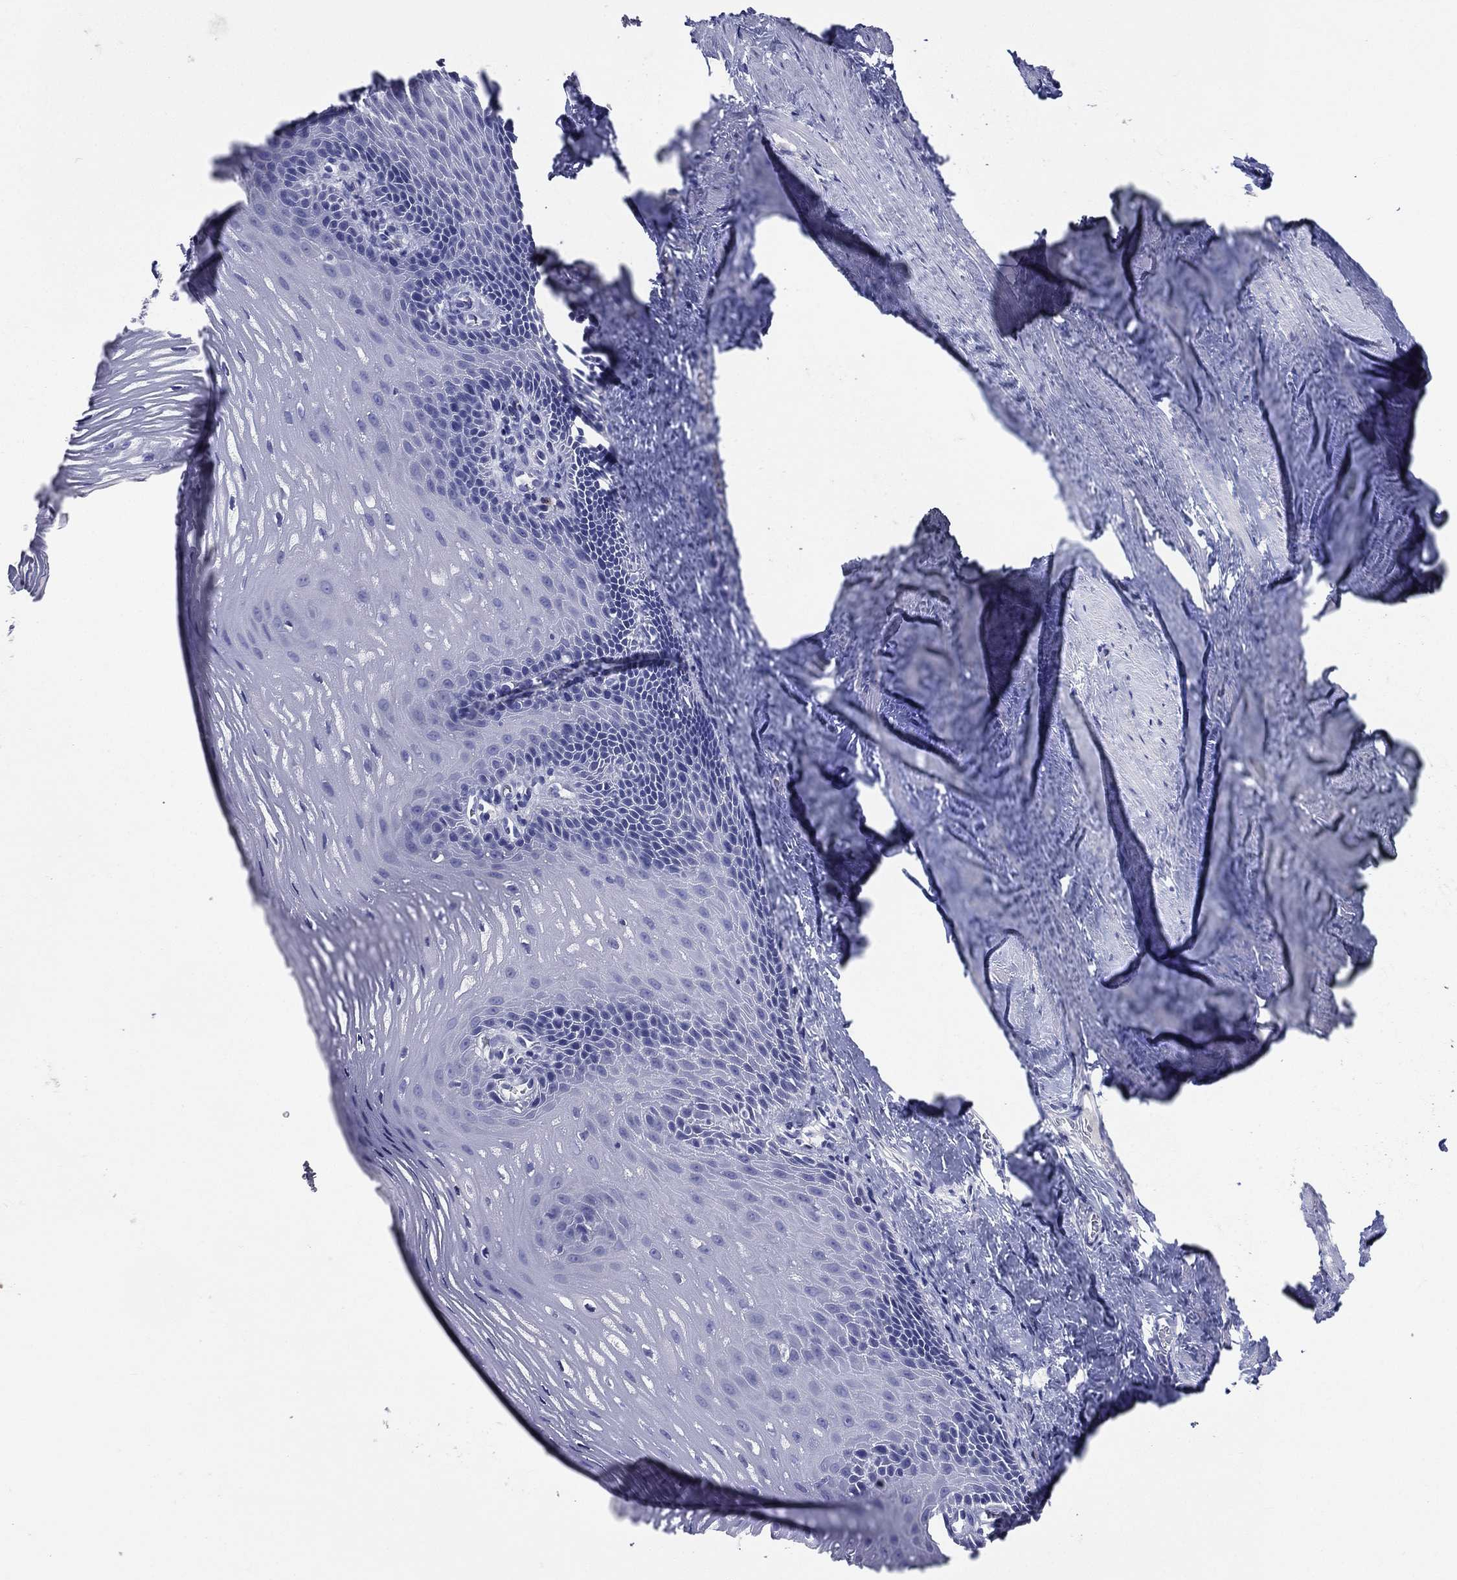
{"staining": {"intensity": "negative", "quantity": "none", "location": "none"}, "tissue": "esophagus", "cell_type": "Squamous epithelial cells", "image_type": "normal", "snomed": [{"axis": "morphology", "description": "Normal tissue, NOS"}, {"axis": "topography", "description": "Esophagus"}], "caption": "An image of esophagus stained for a protein shows no brown staining in squamous epithelial cells. (DAB IHC, high magnification).", "gene": "ACE2", "patient": {"sex": "male", "age": 64}}